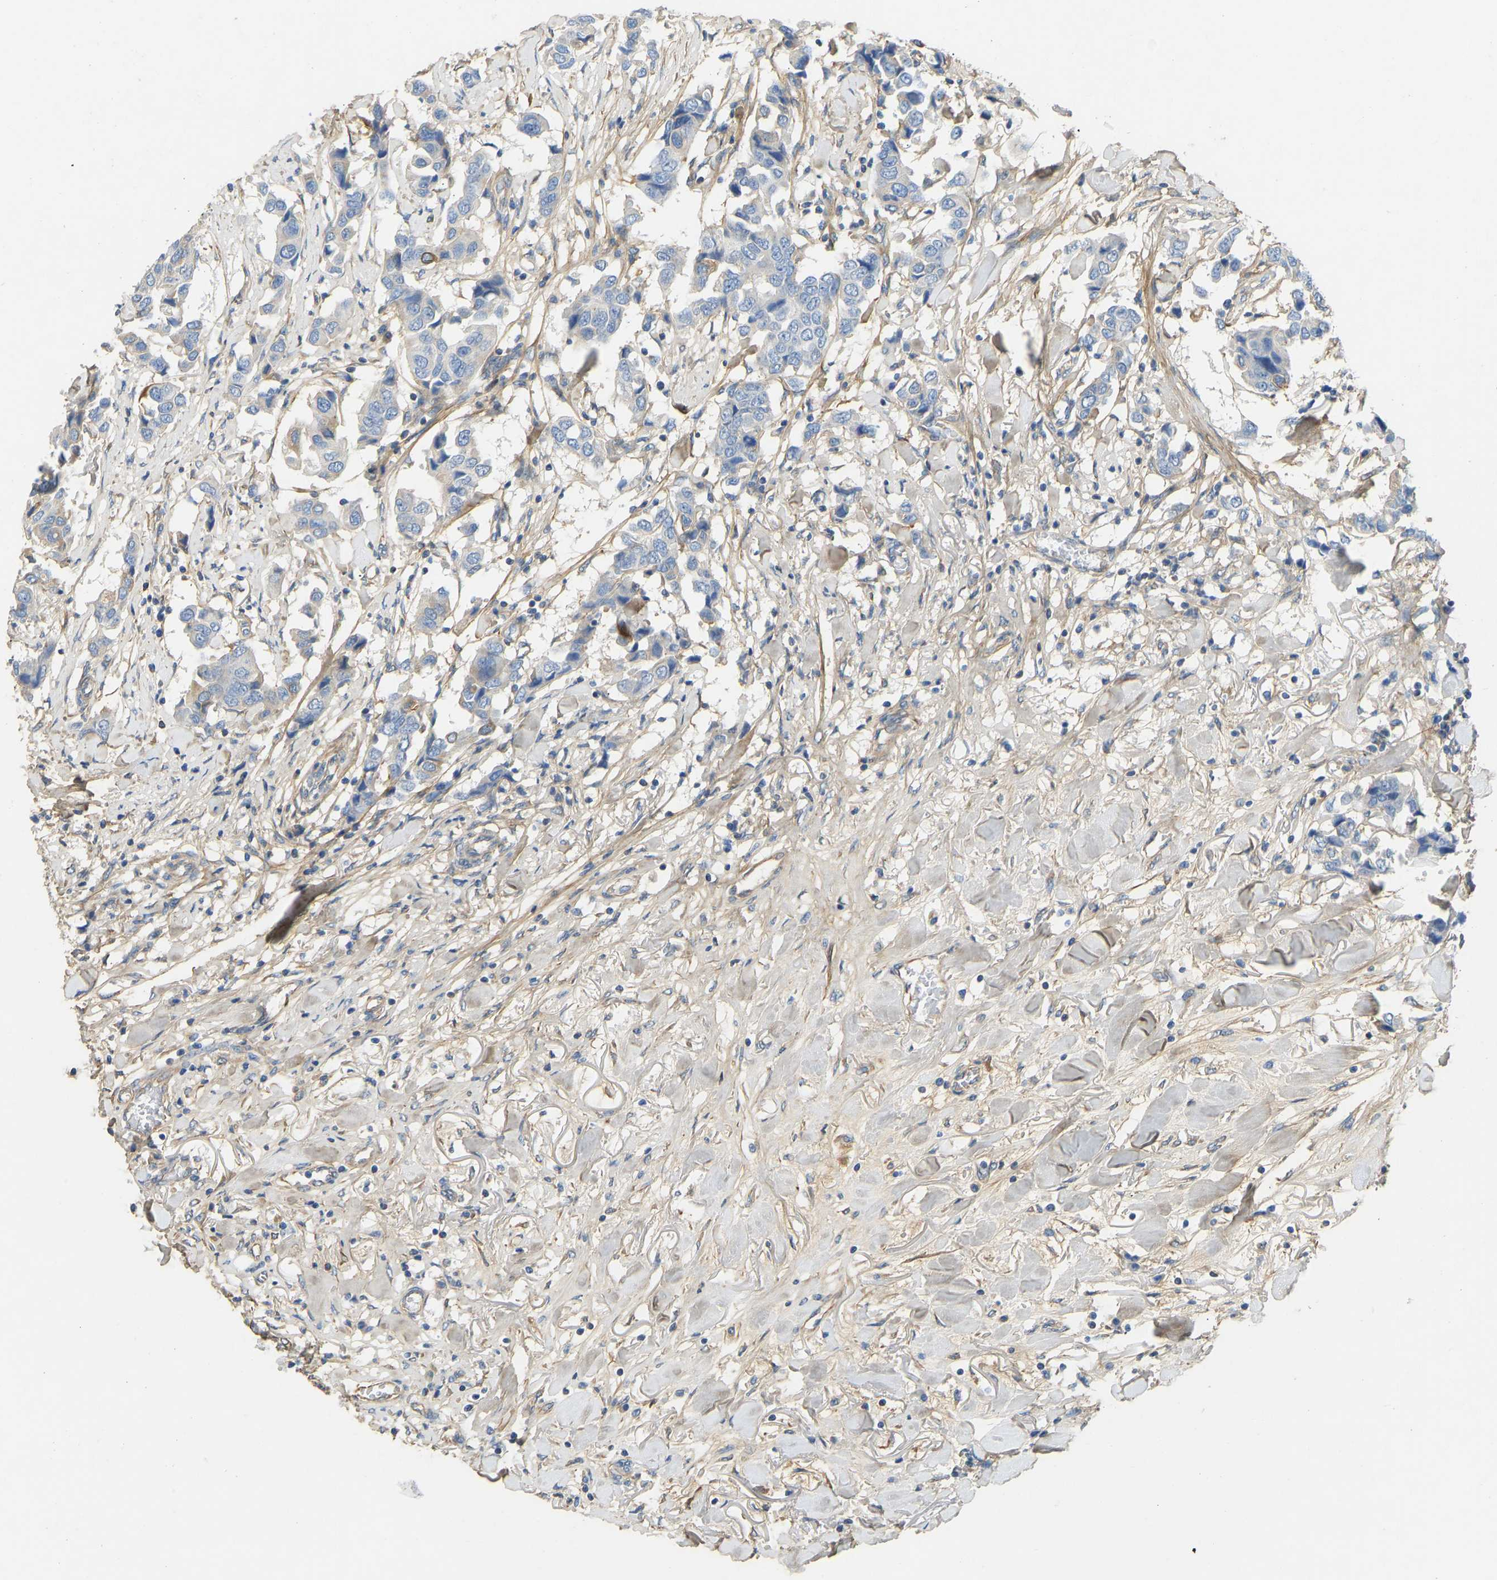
{"staining": {"intensity": "negative", "quantity": "none", "location": "none"}, "tissue": "breast cancer", "cell_type": "Tumor cells", "image_type": "cancer", "snomed": [{"axis": "morphology", "description": "Duct carcinoma"}, {"axis": "topography", "description": "Breast"}], "caption": "Breast cancer stained for a protein using IHC demonstrates no positivity tumor cells.", "gene": "TECTA", "patient": {"sex": "female", "age": 80}}